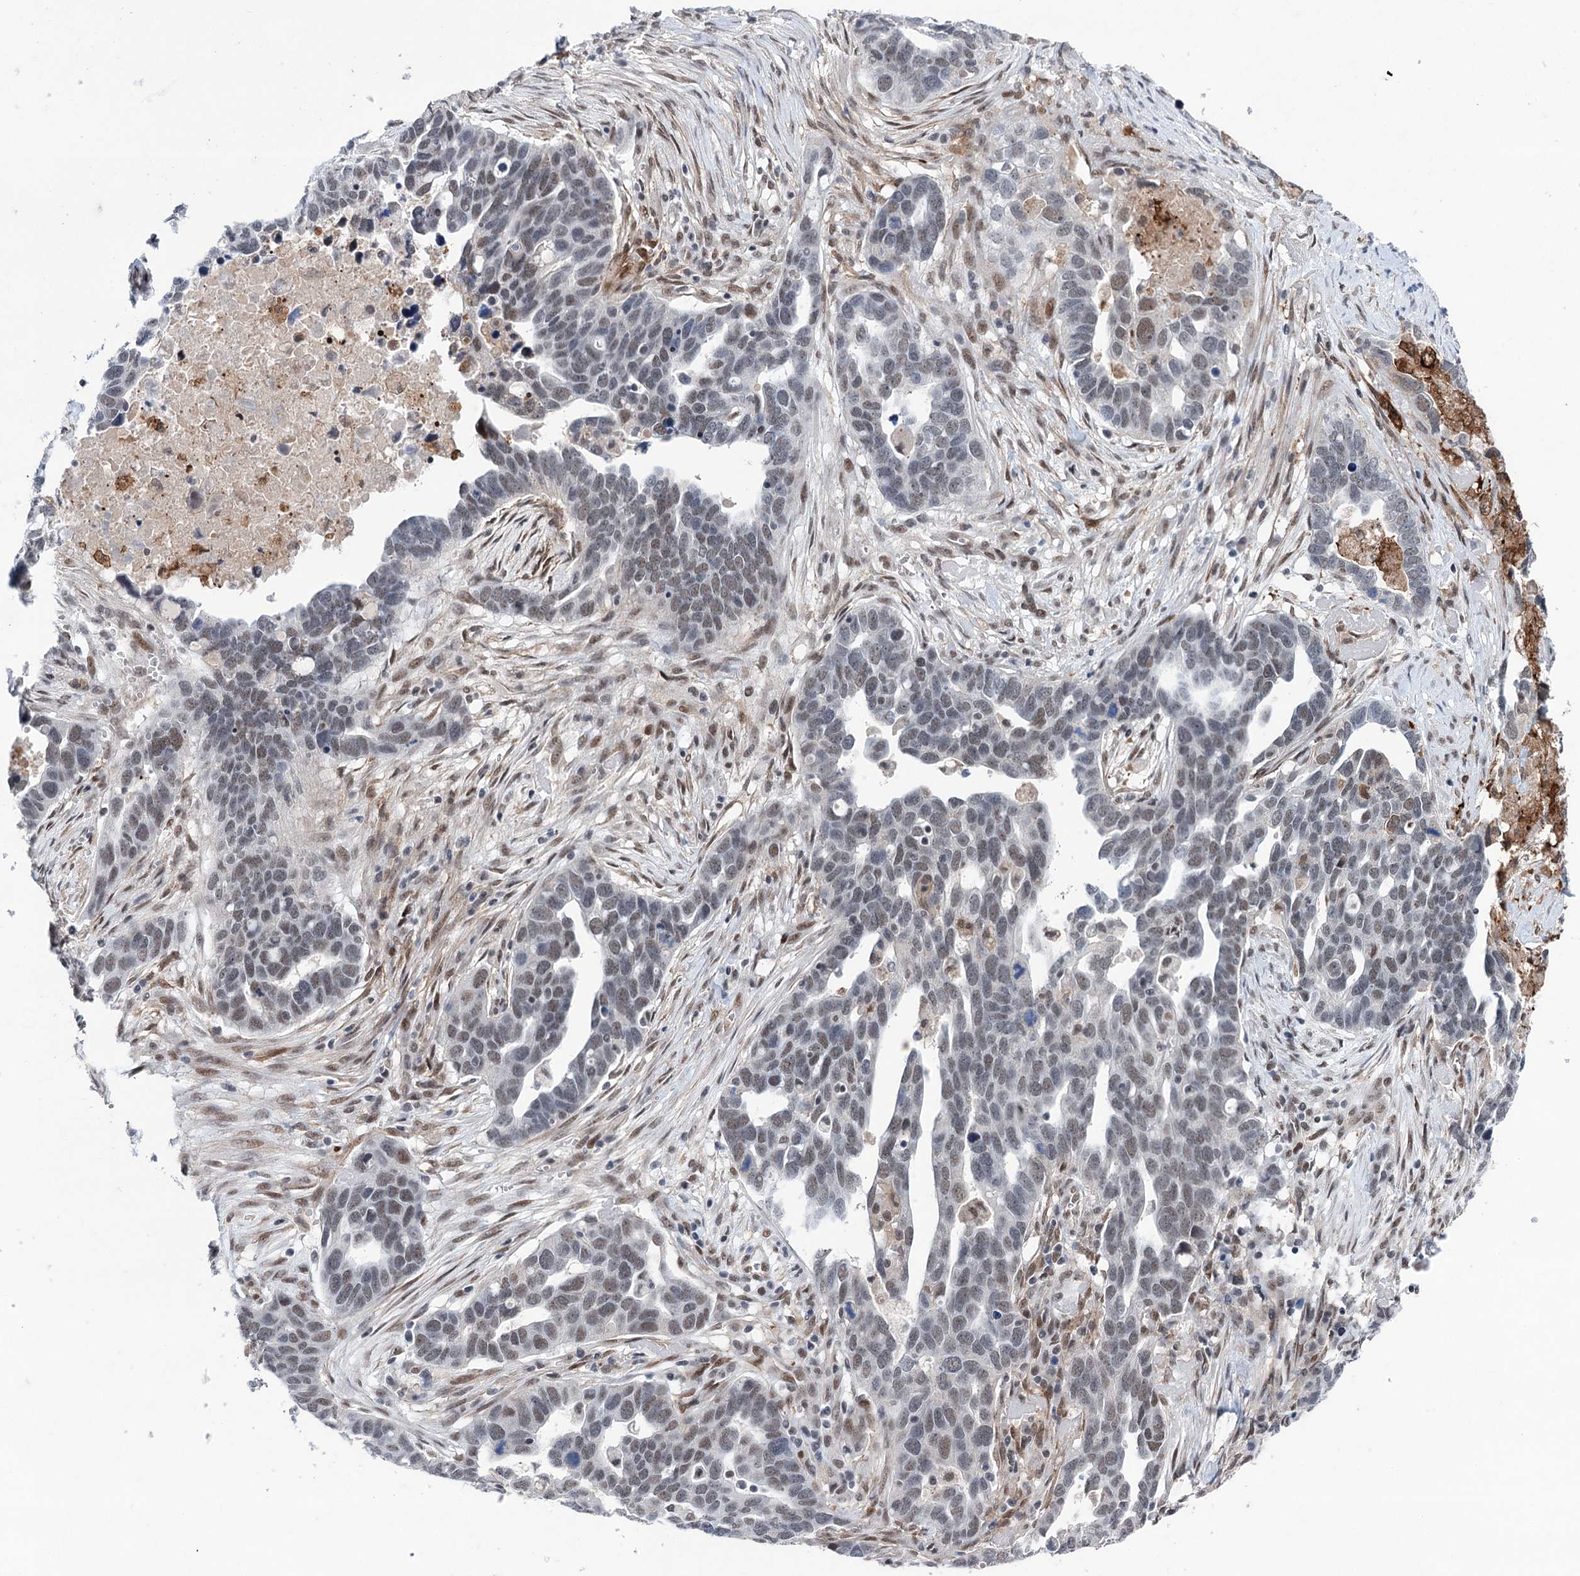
{"staining": {"intensity": "weak", "quantity": "<25%", "location": "nuclear"}, "tissue": "ovarian cancer", "cell_type": "Tumor cells", "image_type": "cancer", "snomed": [{"axis": "morphology", "description": "Cystadenocarcinoma, serous, NOS"}, {"axis": "topography", "description": "Ovary"}], "caption": "The image shows no staining of tumor cells in ovarian cancer. (Stains: DAB immunohistochemistry with hematoxylin counter stain, Microscopy: brightfield microscopy at high magnification).", "gene": "FAM53A", "patient": {"sex": "female", "age": 54}}